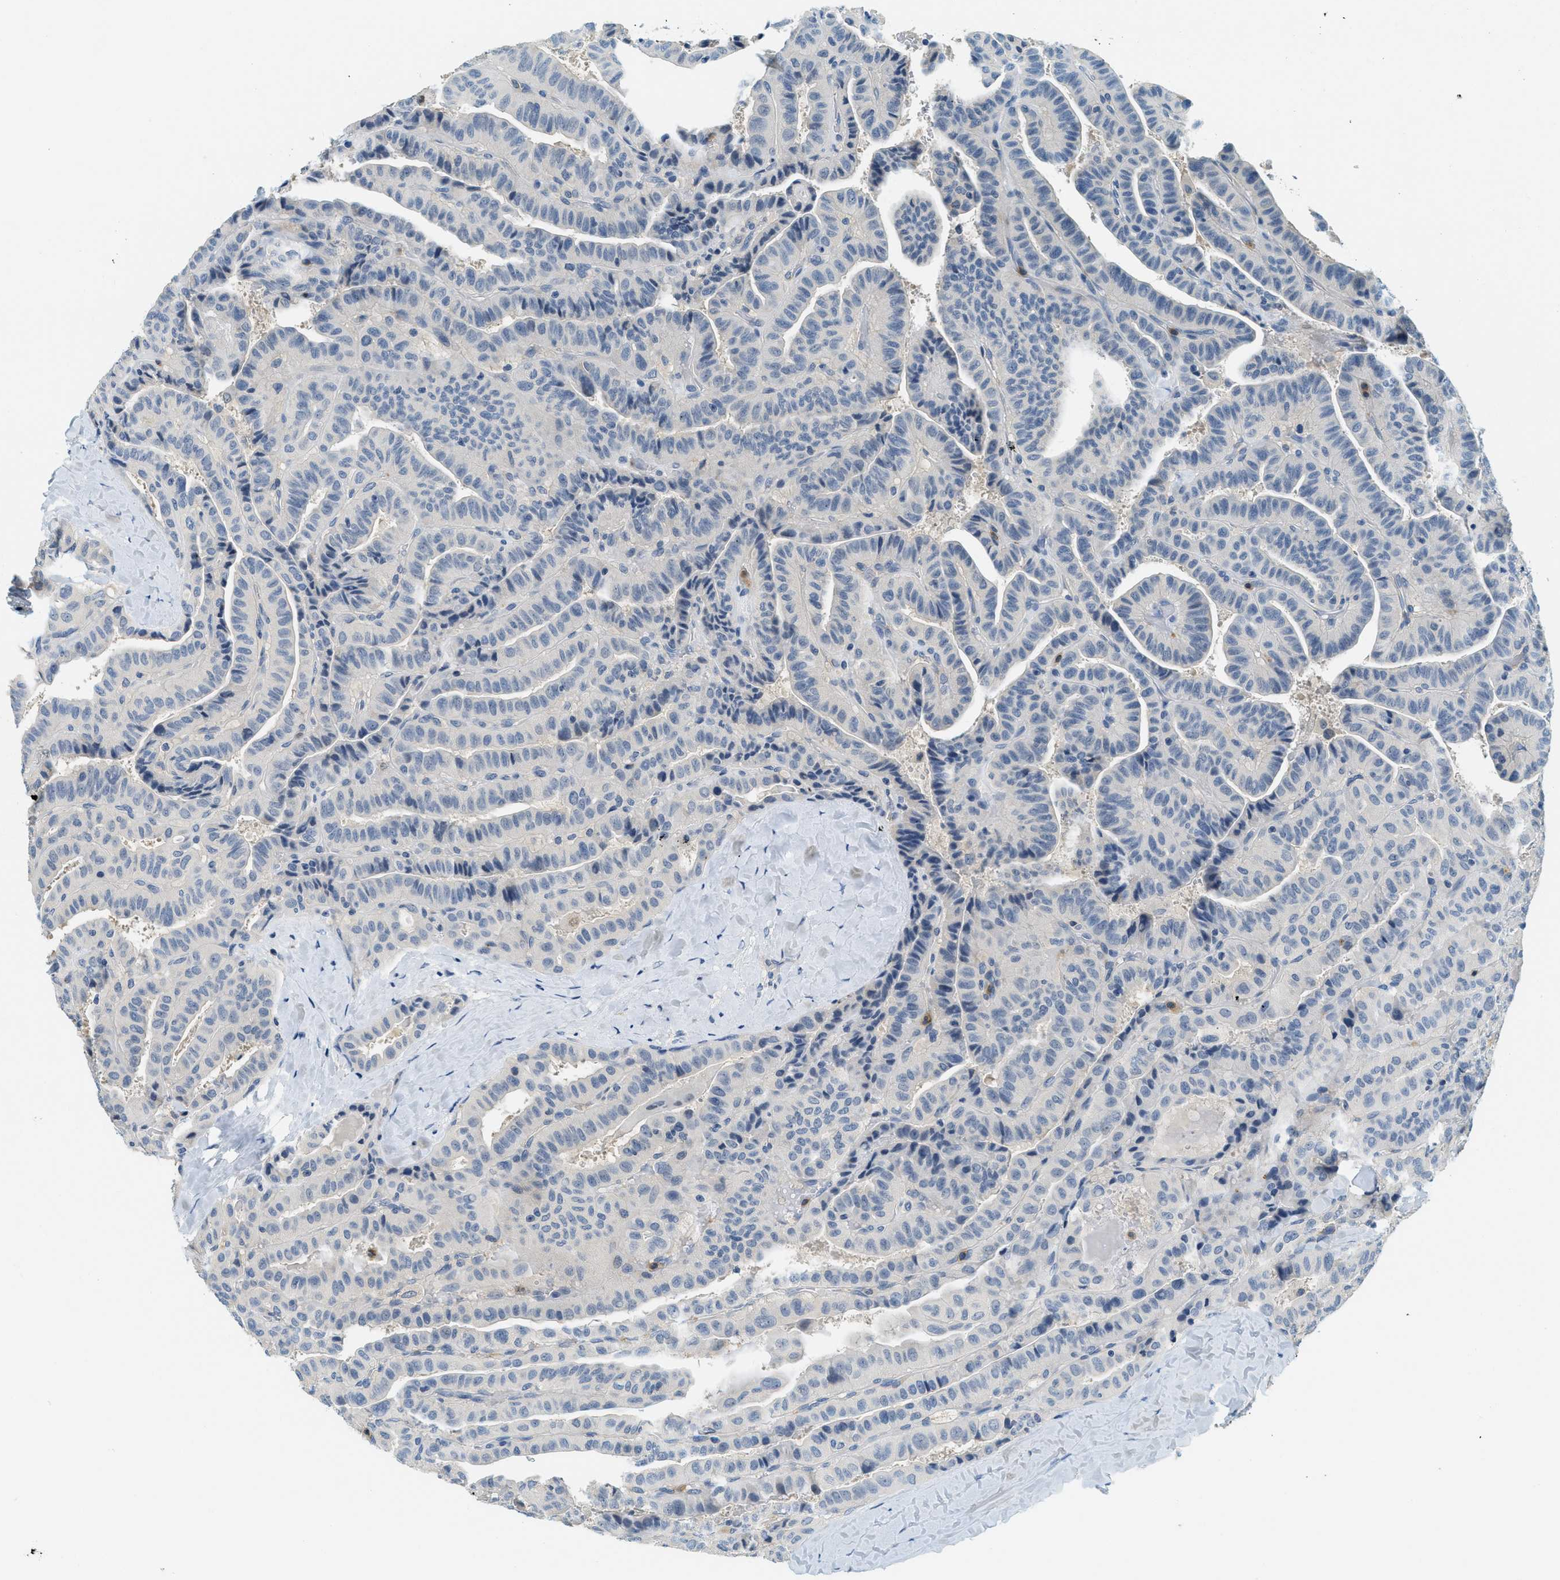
{"staining": {"intensity": "negative", "quantity": "none", "location": "none"}, "tissue": "thyroid cancer", "cell_type": "Tumor cells", "image_type": "cancer", "snomed": [{"axis": "morphology", "description": "Papillary adenocarcinoma, NOS"}, {"axis": "topography", "description": "Thyroid gland"}], "caption": "Immunohistochemistry of human thyroid cancer reveals no expression in tumor cells.", "gene": "RASGRP2", "patient": {"sex": "male", "age": 77}}